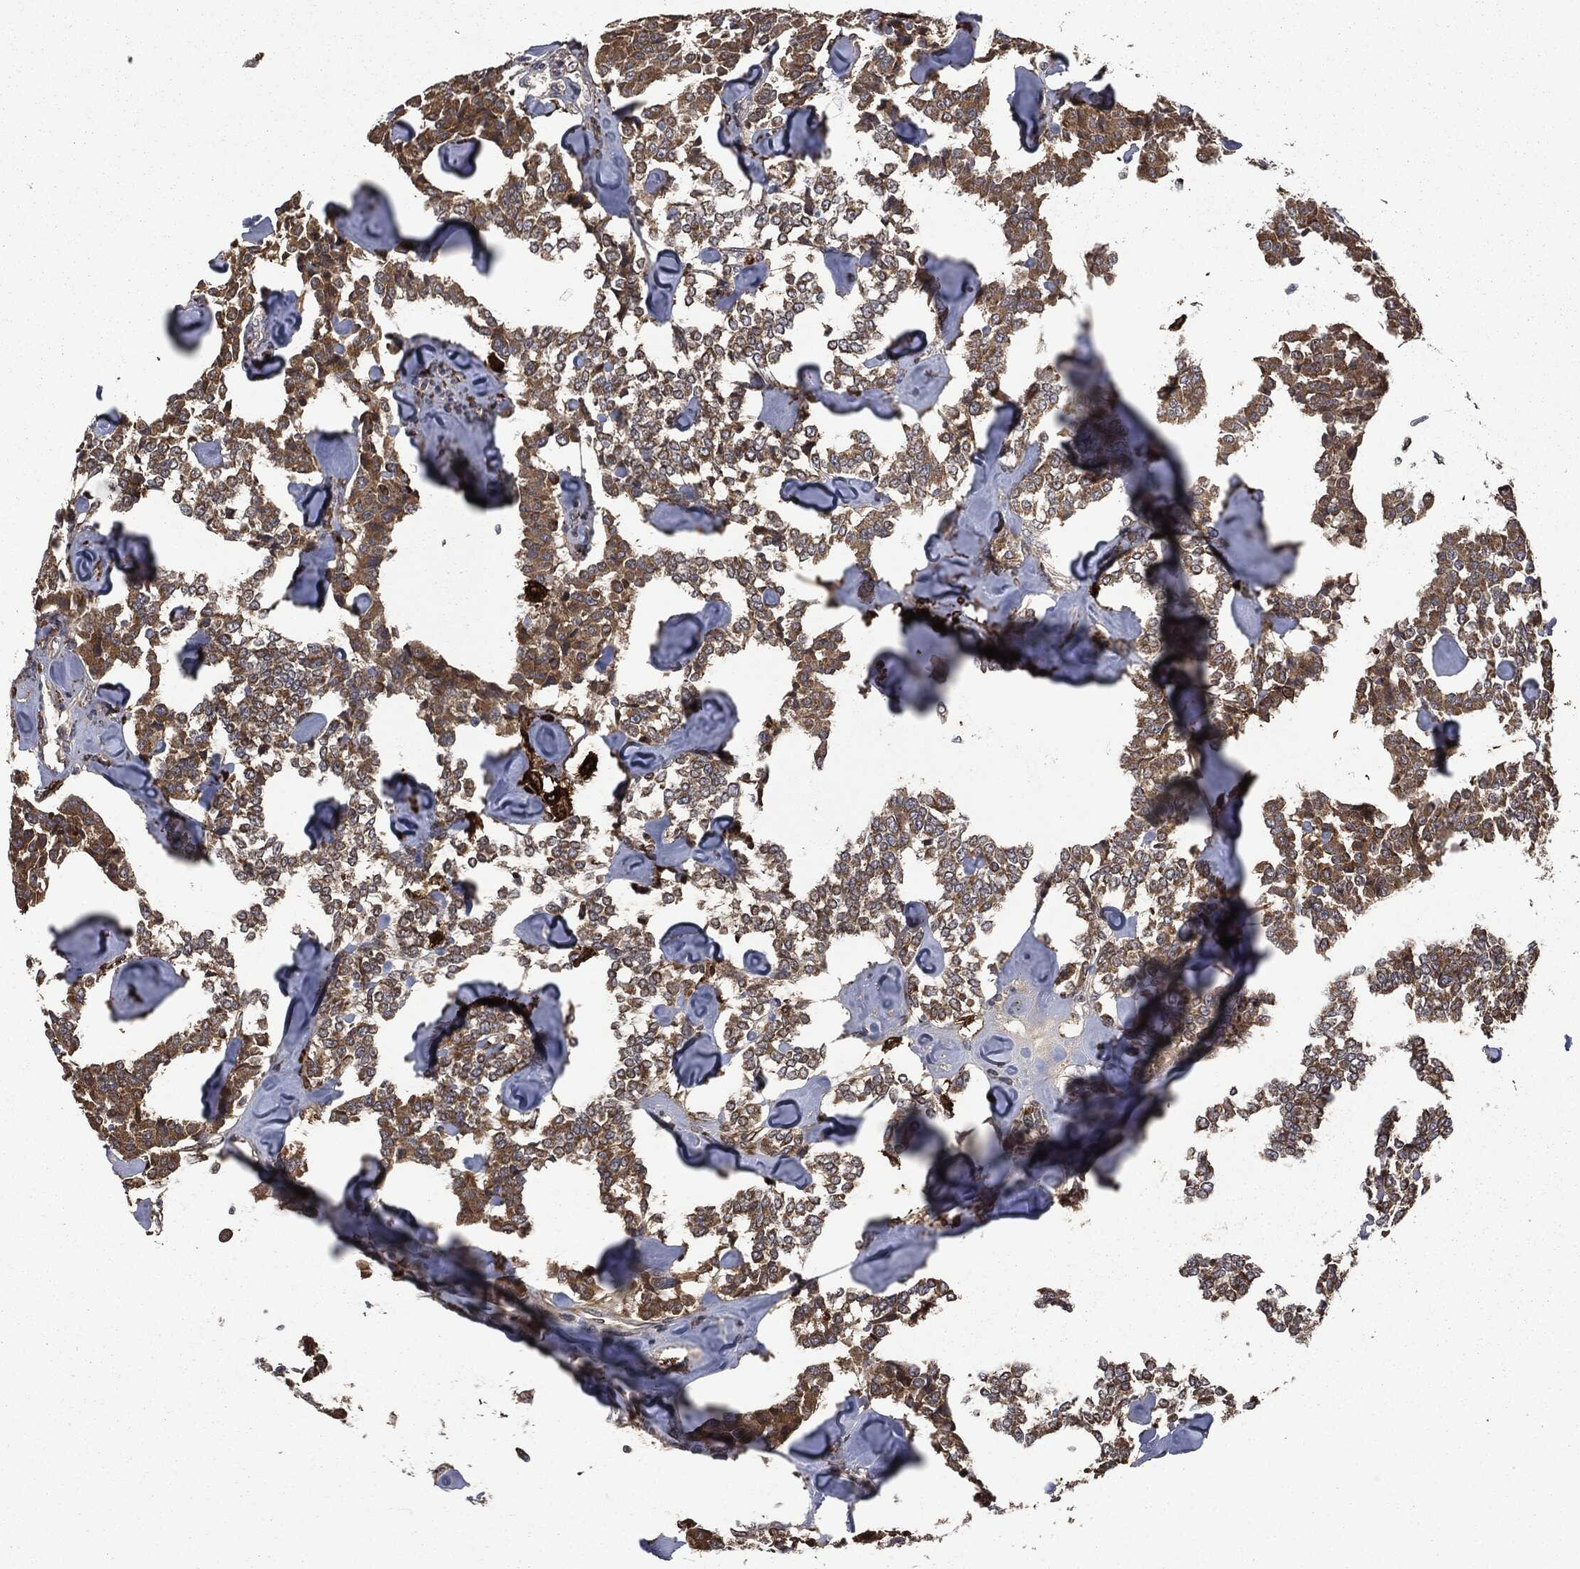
{"staining": {"intensity": "moderate", "quantity": ">75%", "location": "cytoplasmic/membranous"}, "tissue": "carcinoid", "cell_type": "Tumor cells", "image_type": "cancer", "snomed": [{"axis": "morphology", "description": "Carcinoid, malignant, NOS"}, {"axis": "topography", "description": "Pancreas"}], "caption": "This histopathology image exhibits carcinoid stained with IHC to label a protein in brown. The cytoplasmic/membranous of tumor cells show moderate positivity for the protein. Nuclei are counter-stained blue.", "gene": "CRABP2", "patient": {"sex": "male", "age": 41}}